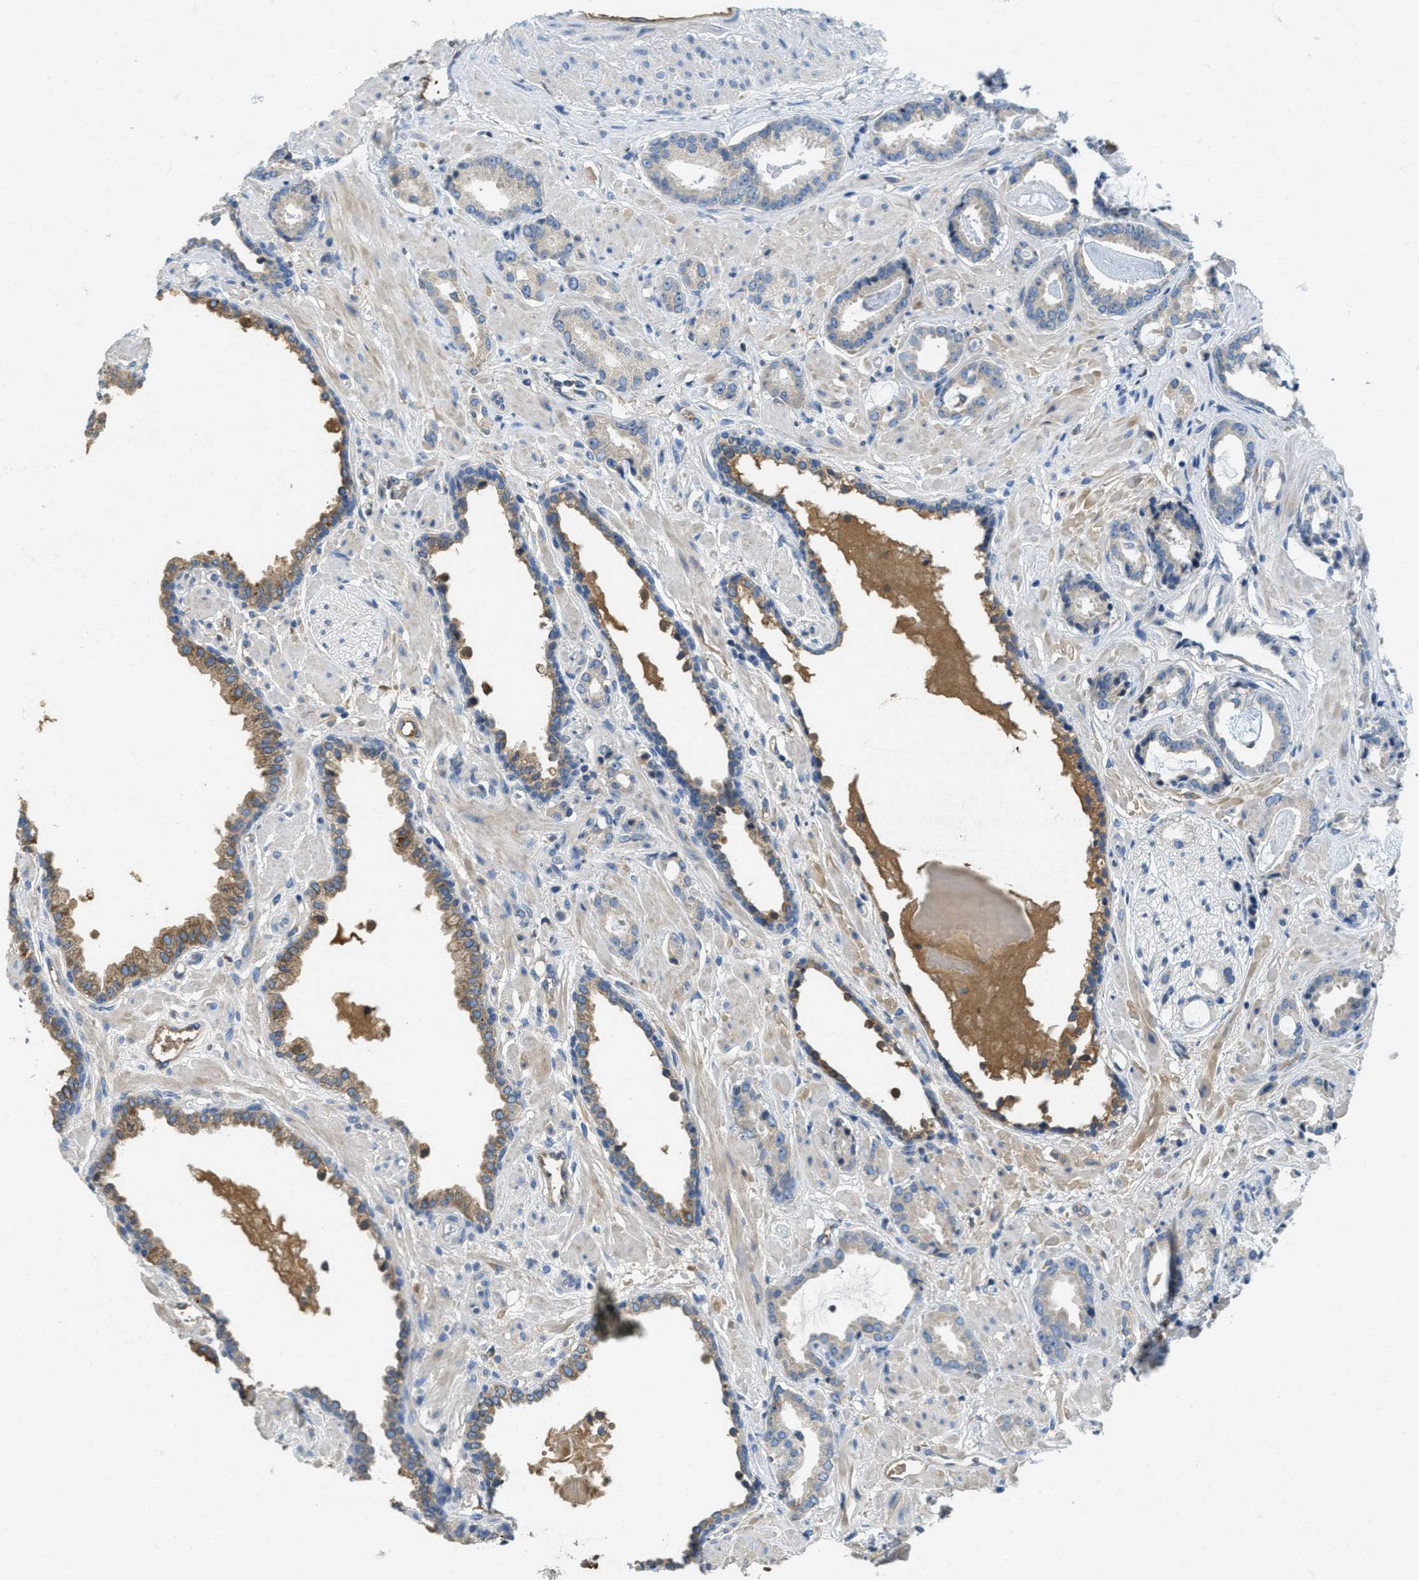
{"staining": {"intensity": "weak", "quantity": "<25%", "location": "cytoplasmic/membranous"}, "tissue": "prostate cancer", "cell_type": "Tumor cells", "image_type": "cancer", "snomed": [{"axis": "morphology", "description": "Adenocarcinoma, Low grade"}, {"axis": "topography", "description": "Prostate"}], "caption": "Immunohistochemistry (IHC) histopathology image of neoplastic tissue: human prostate cancer (adenocarcinoma (low-grade)) stained with DAB shows no significant protein positivity in tumor cells.", "gene": "MPDU1", "patient": {"sex": "male", "age": 53}}